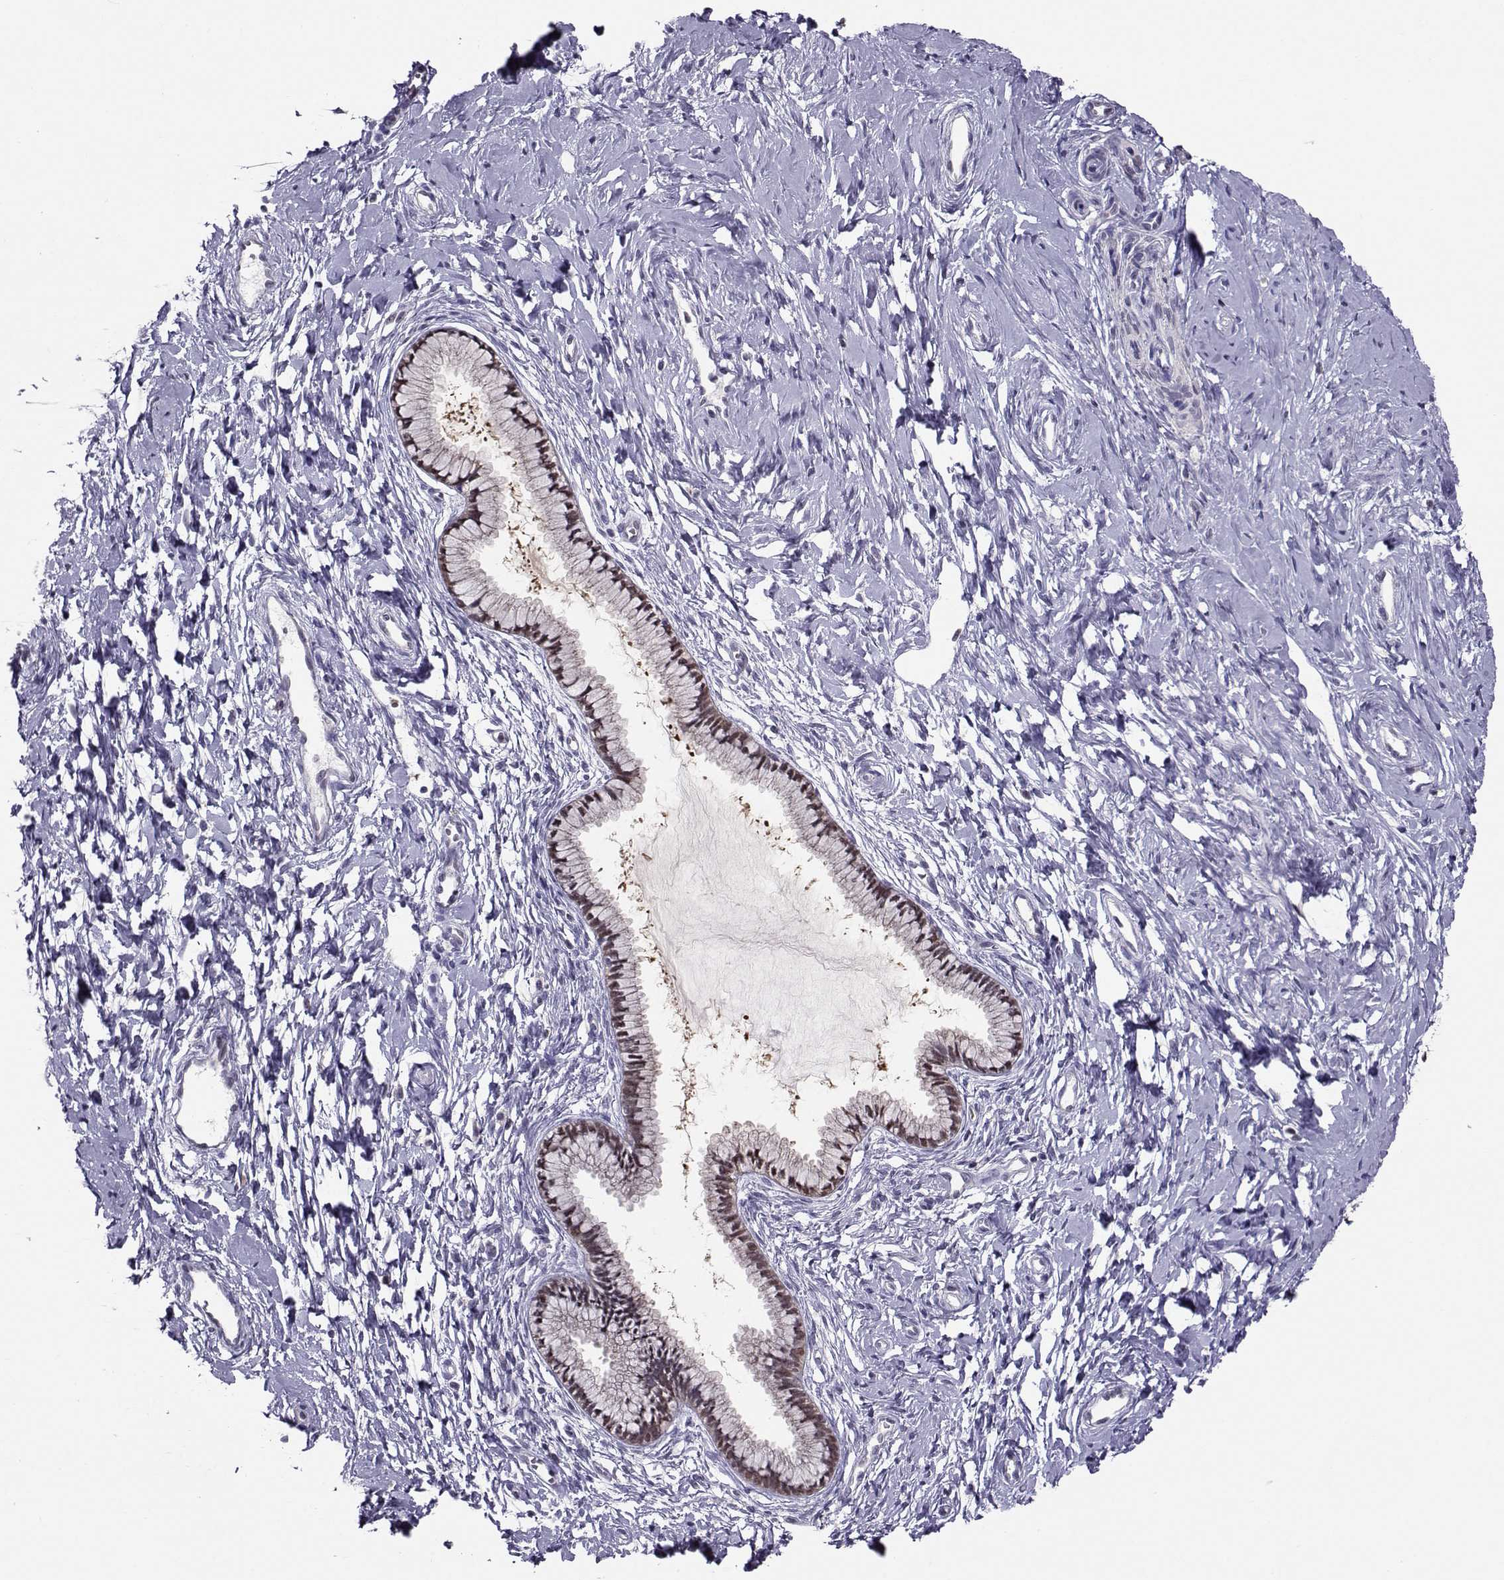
{"staining": {"intensity": "weak", "quantity": ">75%", "location": "cytoplasmic/membranous"}, "tissue": "cervix", "cell_type": "Glandular cells", "image_type": "normal", "snomed": [{"axis": "morphology", "description": "Normal tissue, NOS"}, {"axis": "topography", "description": "Cervix"}], "caption": "A histopathology image showing weak cytoplasmic/membranous expression in about >75% of glandular cells in unremarkable cervix, as visualized by brown immunohistochemical staining.", "gene": "PGK1", "patient": {"sex": "female", "age": 40}}